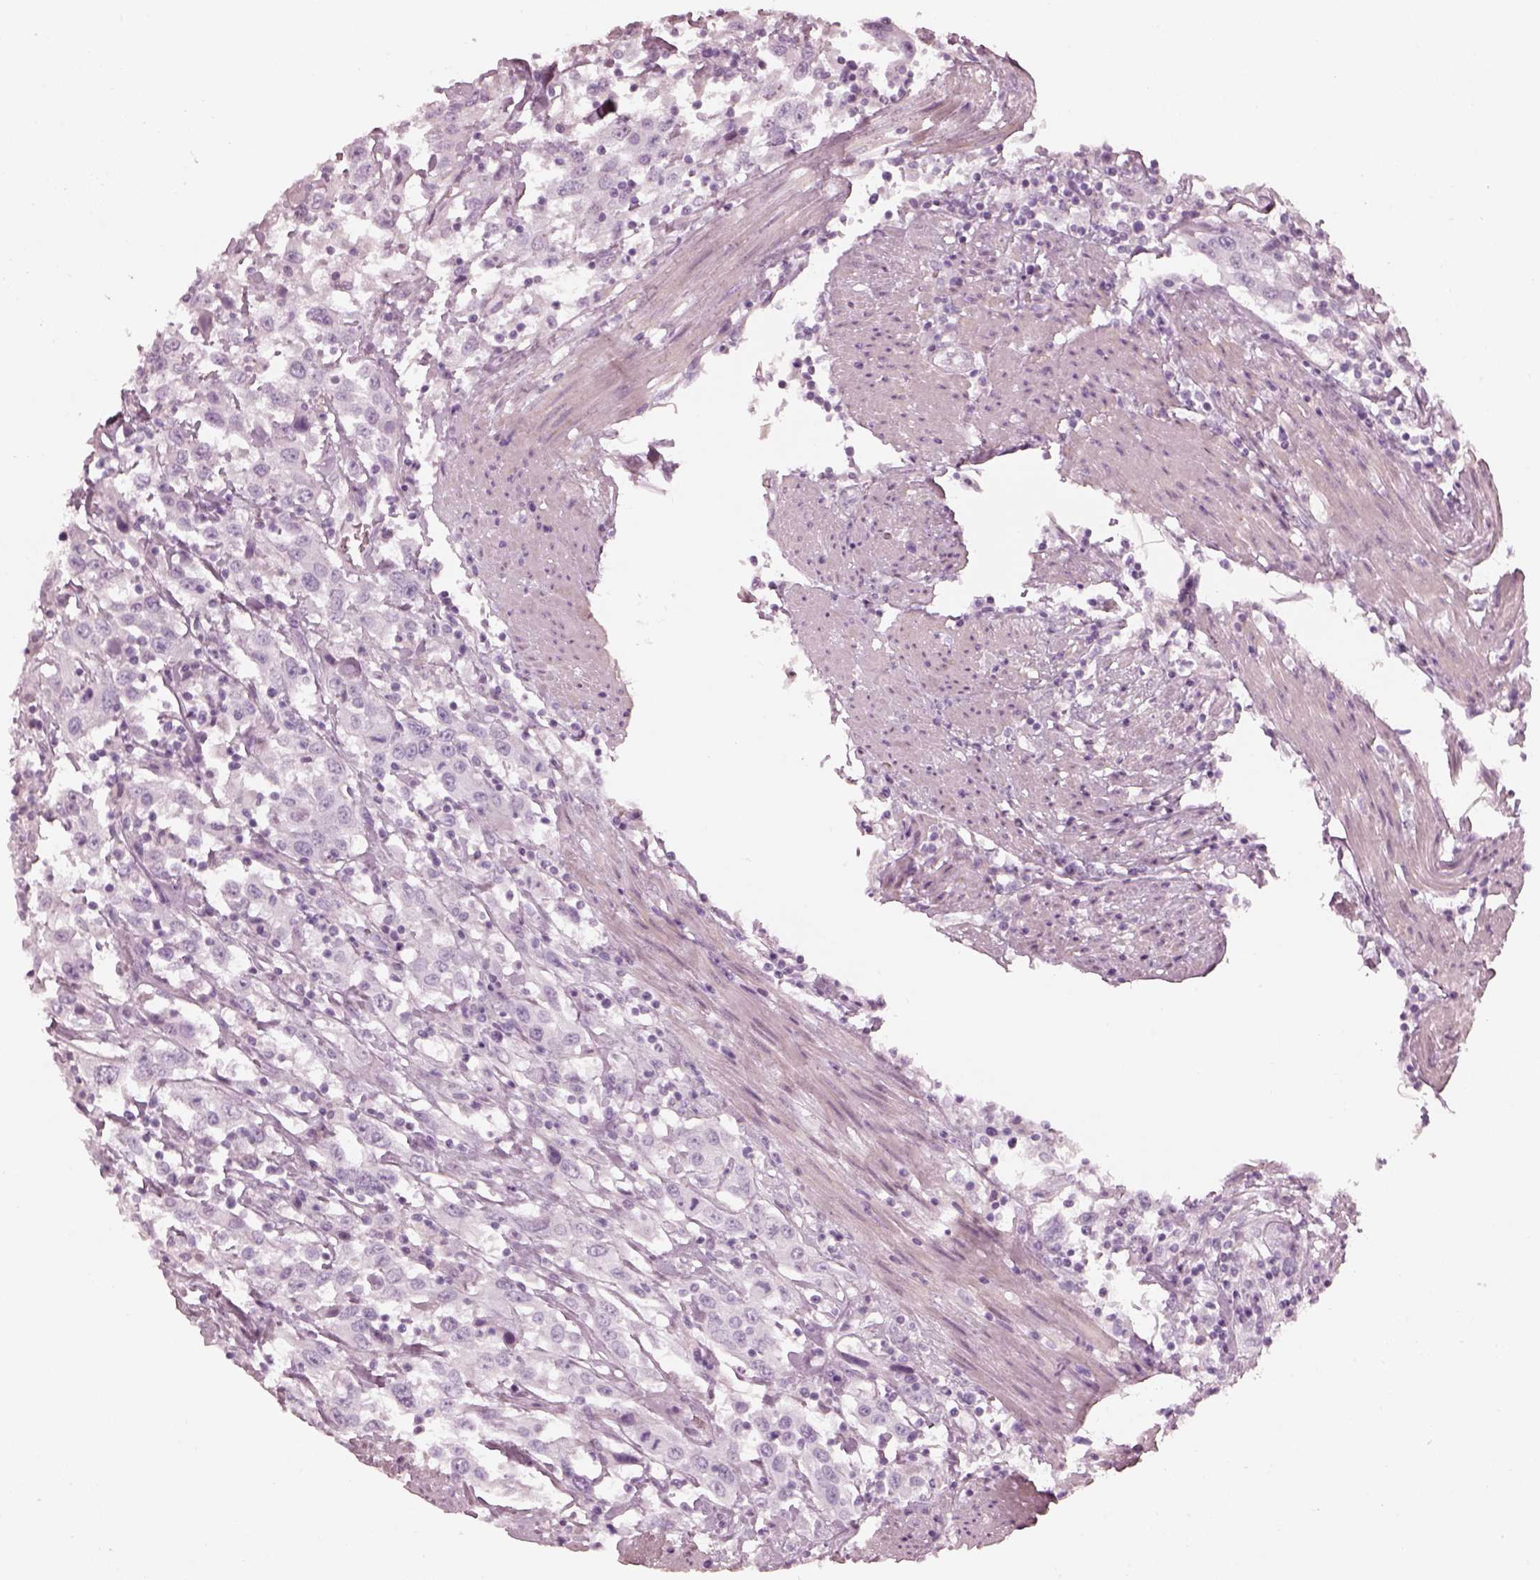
{"staining": {"intensity": "negative", "quantity": "none", "location": "none"}, "tissue": "urothelial cancer", "cell_type": "Tumor cells", "image_type": "cancer", "snomed": [{"axis": "morphology", "description": "Urothelial carcinoma, High grade"}, {"axis": "topography", "description": "Urinary bladder"}], "caption": "Urothelial cancer stained for a protein using immunohistochemistry shows no staining tumor cells.", "gene": "RSPH9", "patient": {"sex": "male", "age": 61}}